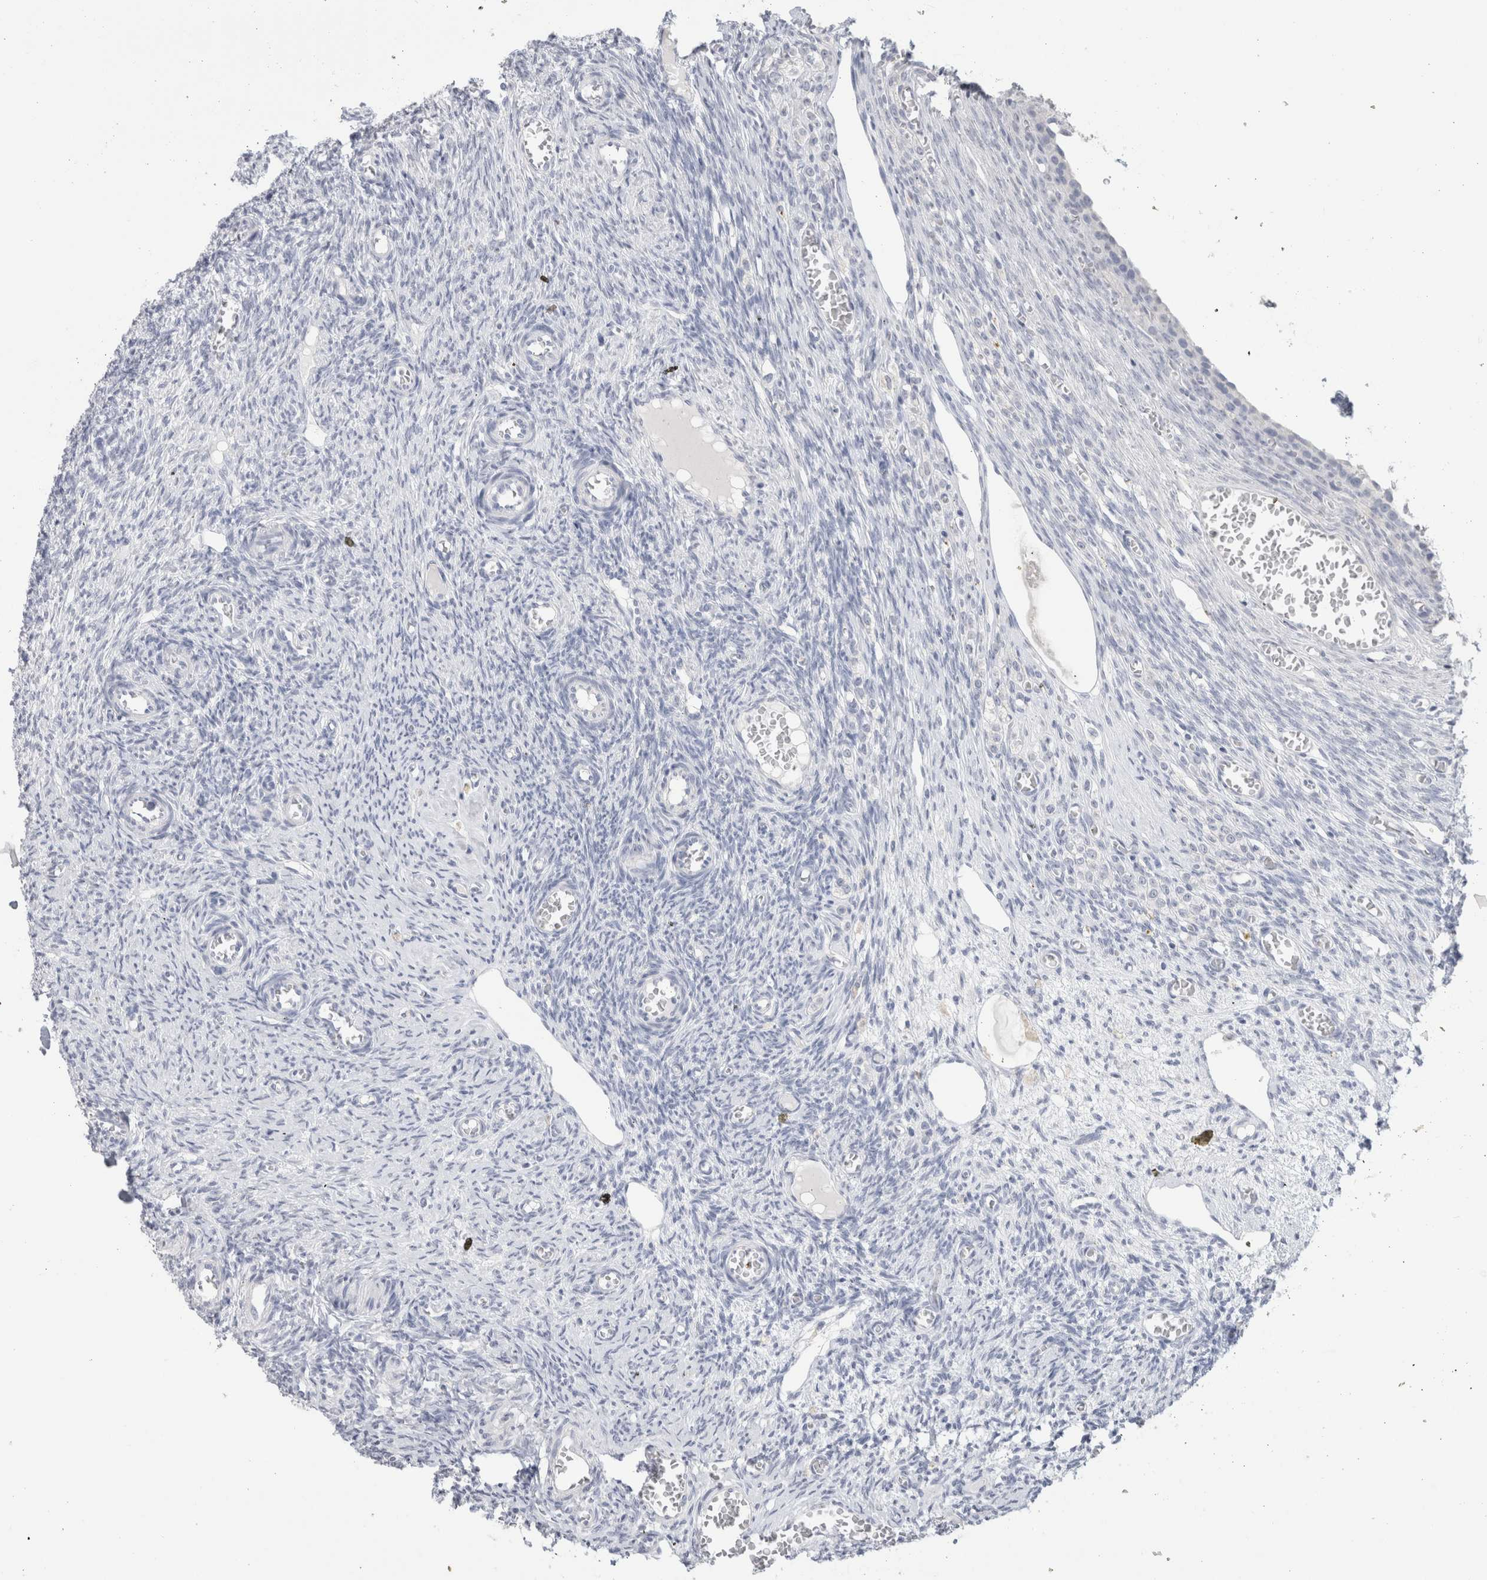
{"staining": {"intensity": "negative", "quantity": "none", "location": "none"}, "tissue": "ovary", "cell_type": "Follicle cells", "image_type": "normal", "snomed": [{"axis": "morphology", "description": "Normal tissue, NOS"}, {"axis": "topography", "description": "Ovary"}], "caption": "This is an immunohistochemistry histopathology image of benign human ovary. There is no positivity in follicle cells.", "gene": "SLC6A1", "patient": {"sex": "female", "age": 27}}